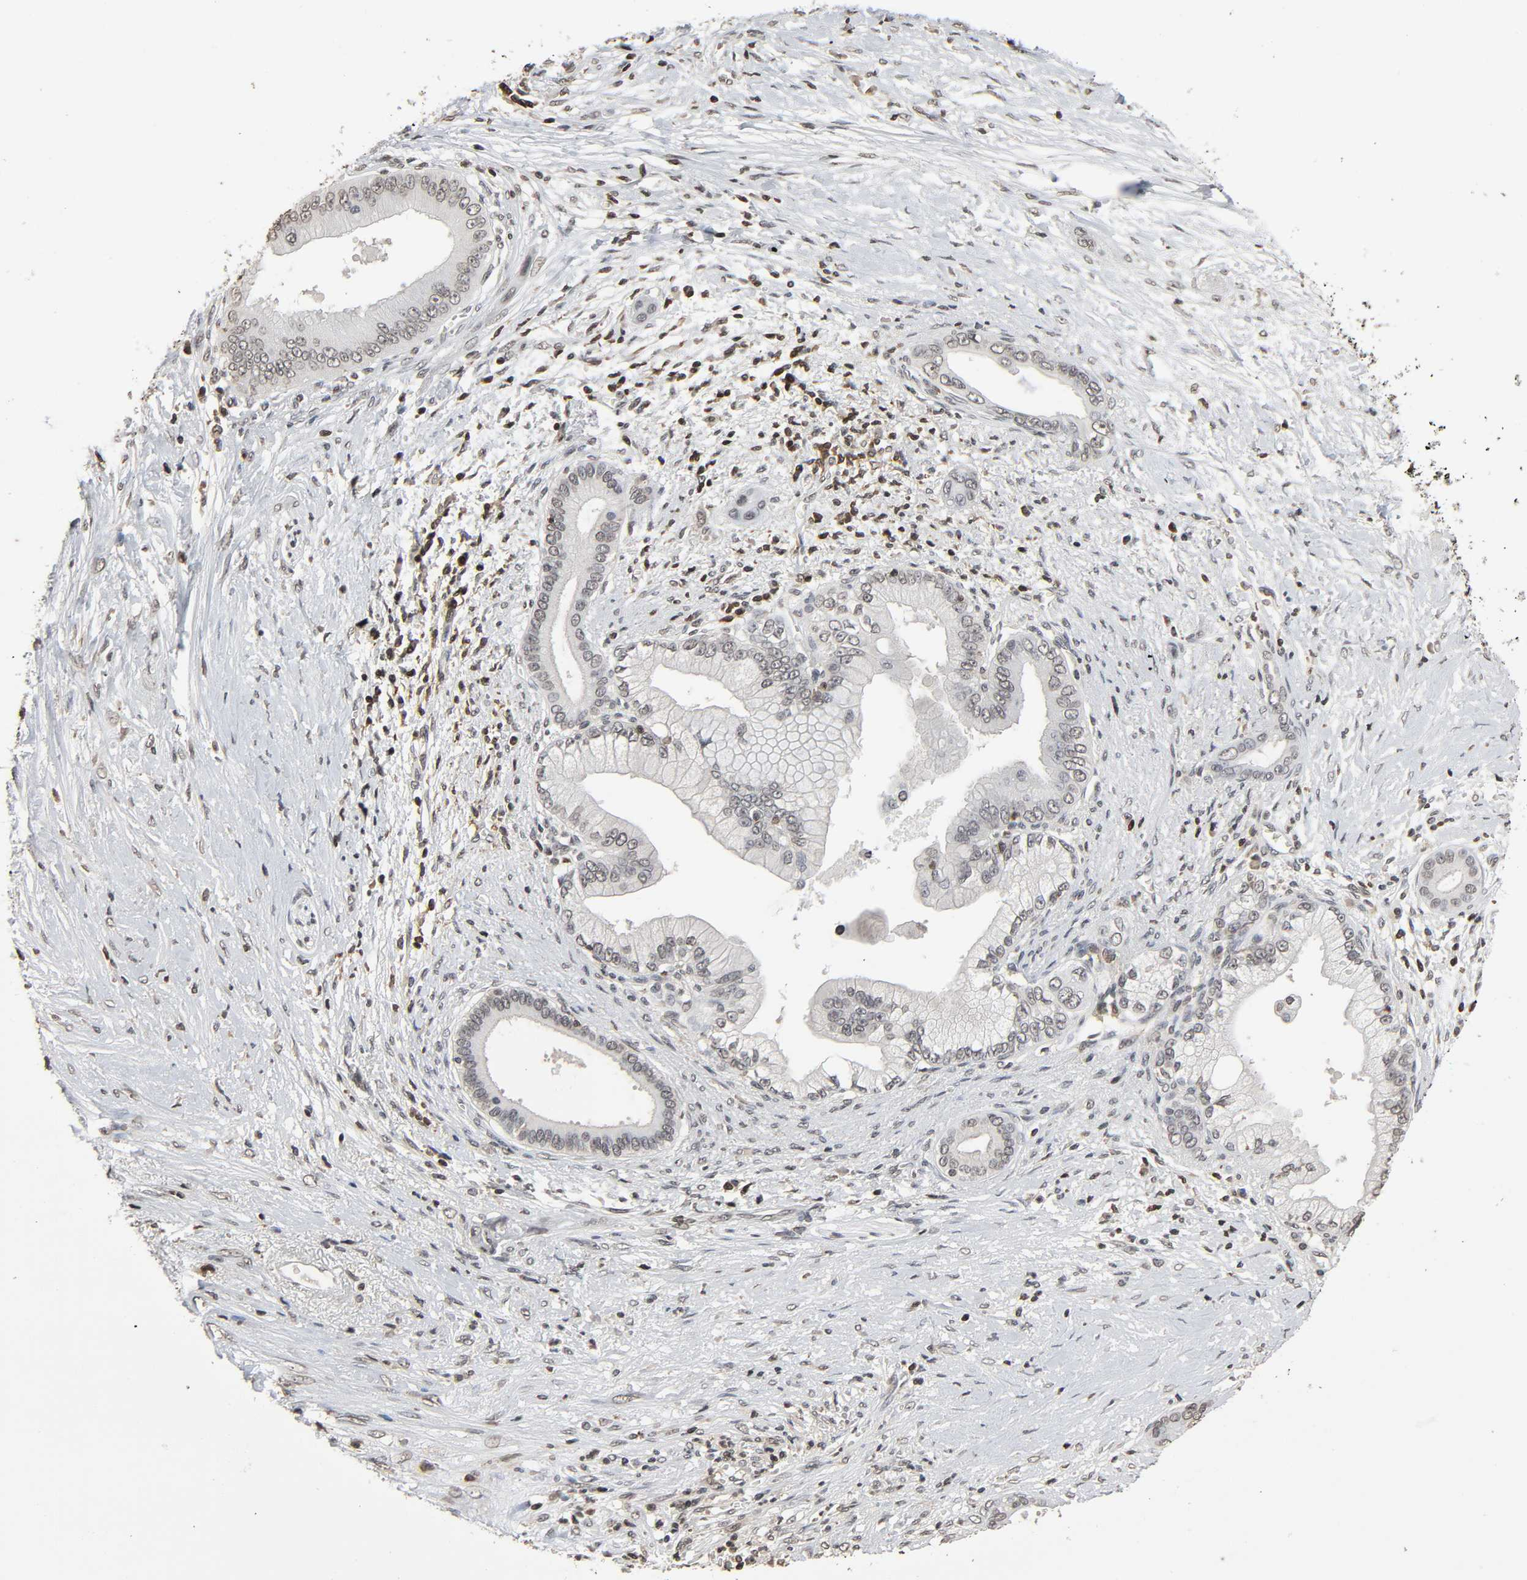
{"staining": {"intensity": "negative", "quantity": "none", "location": "none"}, "tissue": "pancreatic cancer", "cell_type": "Tumor cells", "image_type": "cancer", "snomed": [{"axis": "morphology", "description": "Adenocarcinoma, NOS"}, {"axis": "topography", "description": "Pancreas"}], "caption": "This histopathology image is of pancreatic adenocarcinoma stained with immunohistochemistry to label a protein in brown with the nuclei are counter-stained blue. There is no positivity in tumor cells. (IHC, brightfield microscopy, high magnification).", "gene": "STK4", "patient": {"sex": "male", "age": 59}}